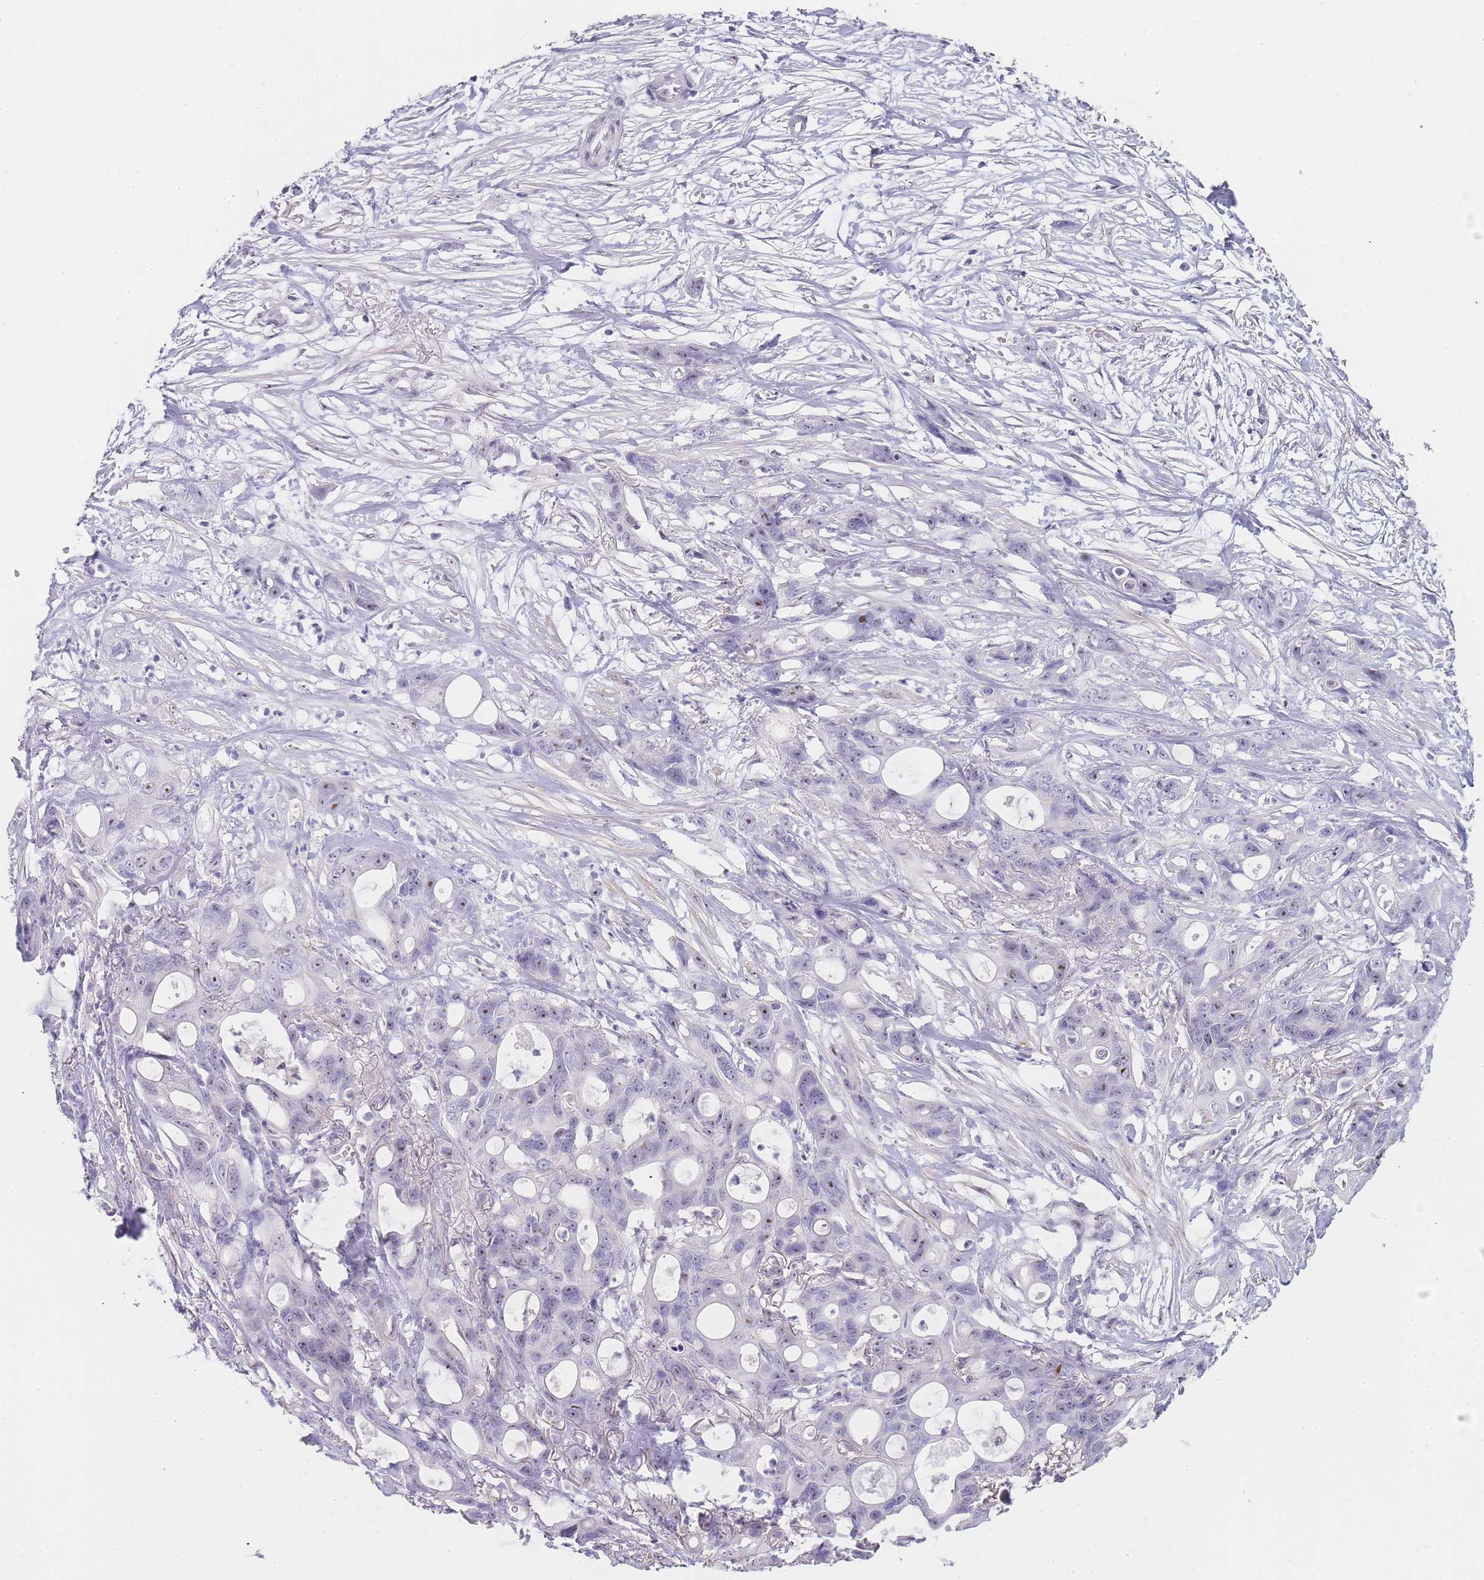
{"staining": {"intensity": "weak", "quantity": ">75%", "location": "nuclear"}, "tissue": "ovarian cancer", "cell_type": "Tumor cells", "image_type": "cancer", "snomed": [{"axis": "morphology", "description": "Cystadenocarcinoma, mucinous, NOS"}, {"axis": "topography", "description": "Ovary"}], "caption": "High-power microscopy captured an immunohistochemistry (IHC) photomicrograph of mucinous cystadenocarcinoma (ovarian), revealing weak nuclear expression in about >75% of tumor cells. (Brightfield microscopy of DAB IHC at high magnification).", "gene": "NOP14", "patient": {"sex": "female", "age": 70}}